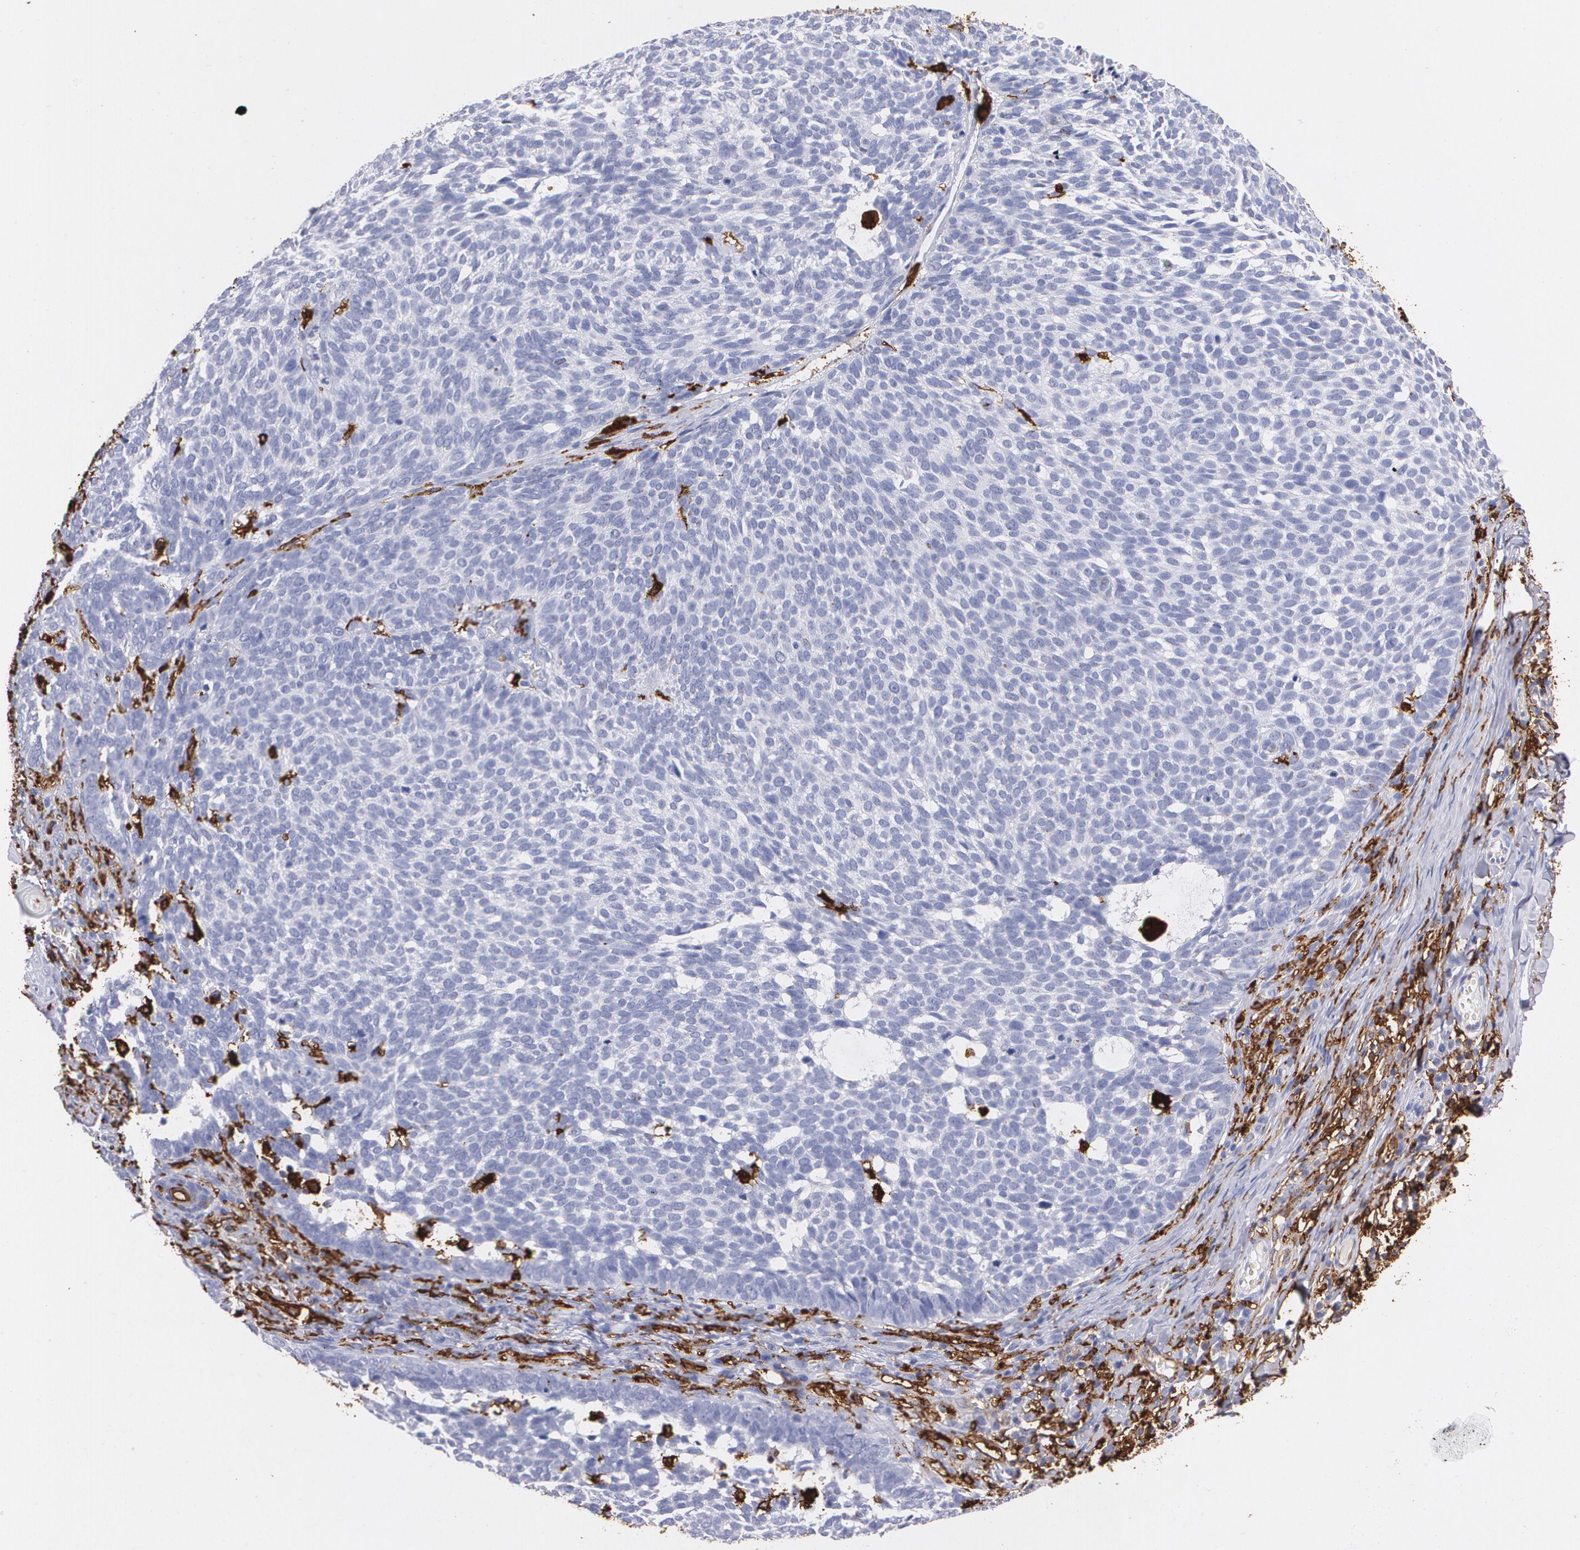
{"staining": {"intensity": "negative", "quantity": "none", "location": "none"}, "tissue": "skin cancer", "cell_type": "Tumor cells", "image_type": "cancer", "snomed": [{"axis": "morphology", "description": "Basal cell carcinoma"}, {"axis": "topography", "description": "Skin"}], "caption": "Photomicrograph shows no protein staining in tumor cells of skin basal cell carcinoma tissue.", "gene": "HLA-DRA", "patient": {"sex": "male", "age": 63}}